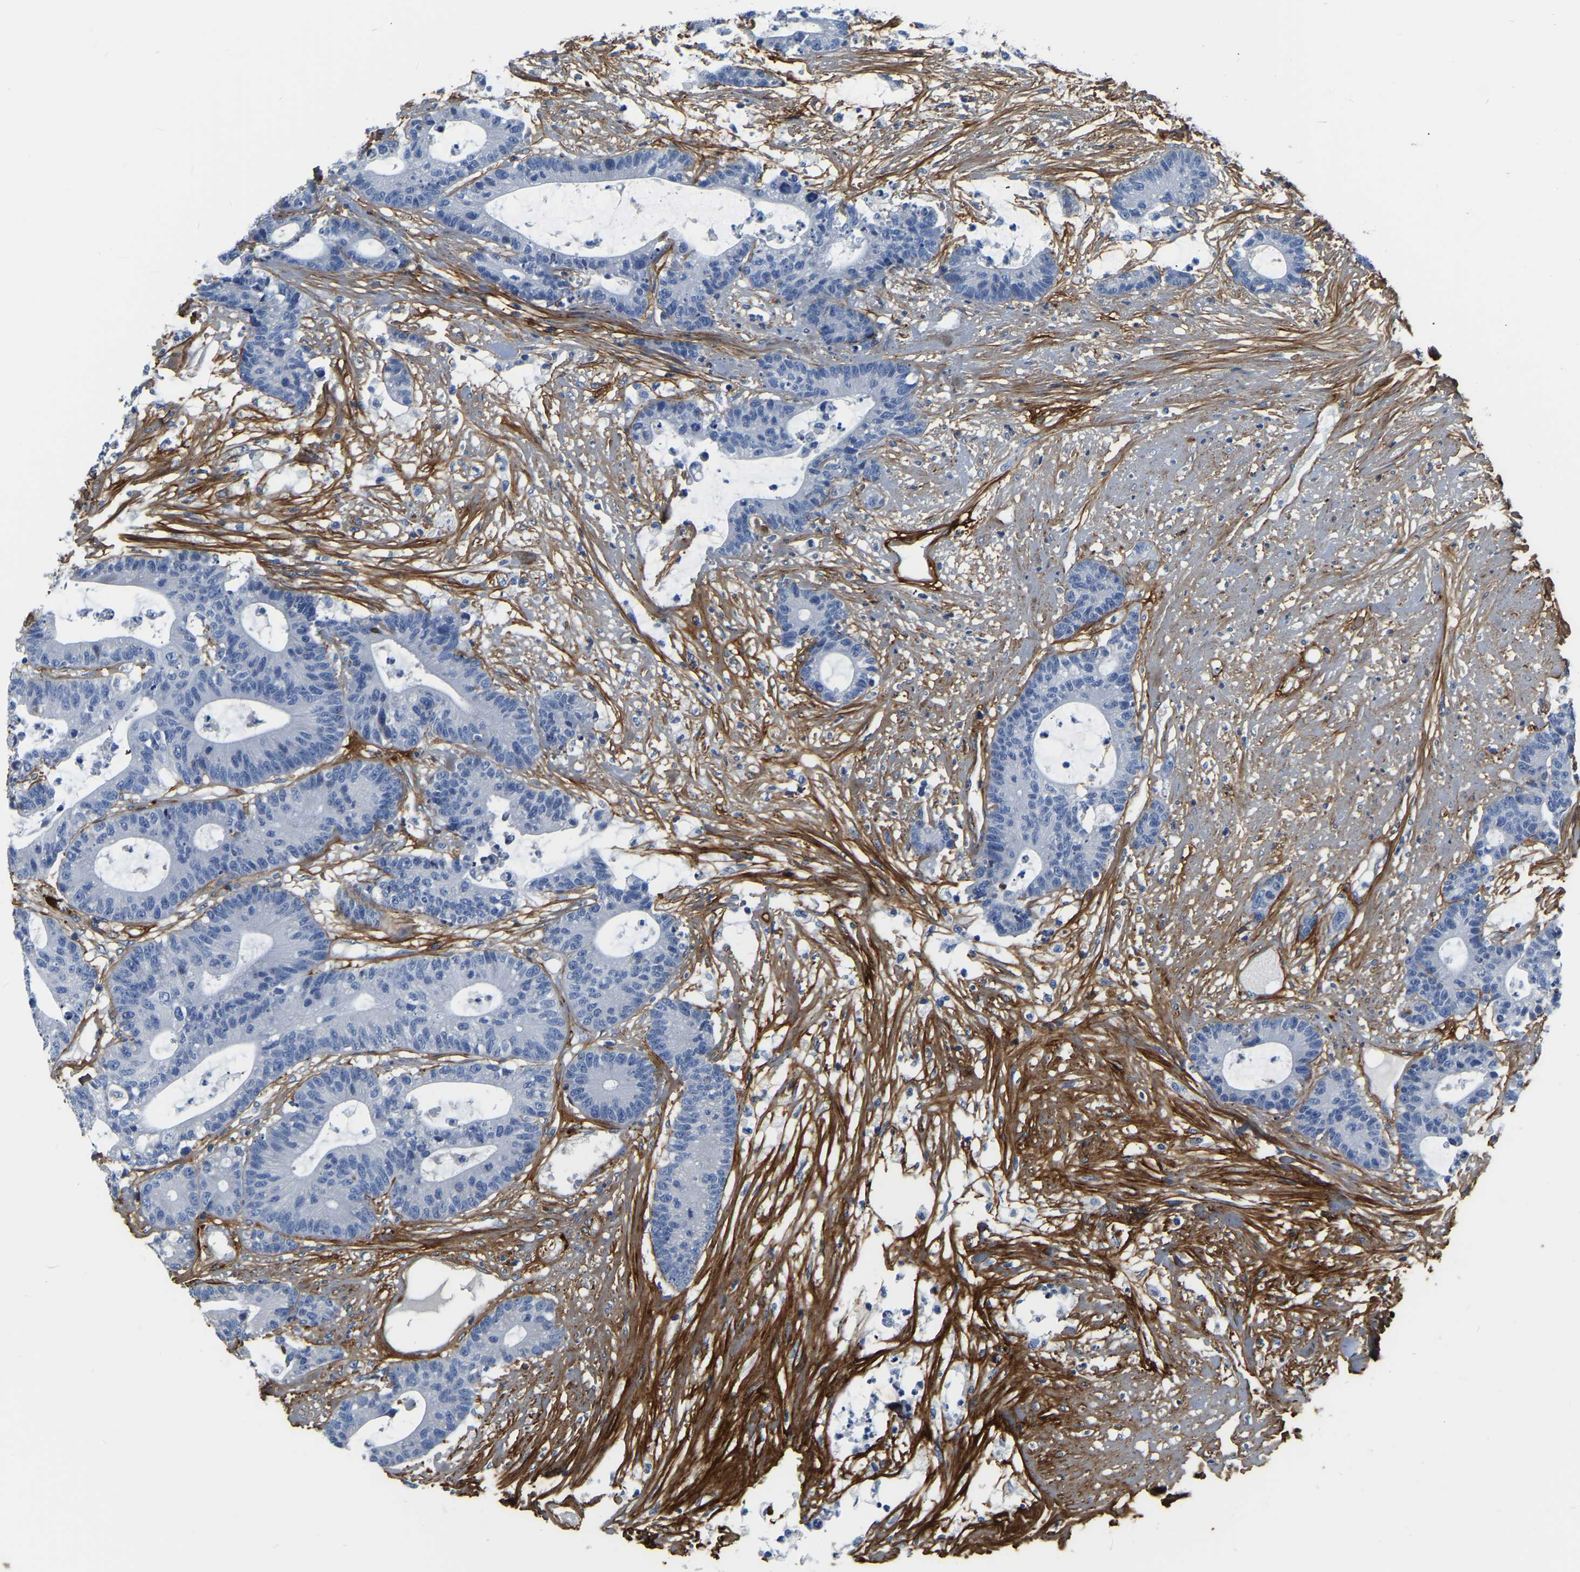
{"staining": {"intensity": "negative", "quantity": "none", "location": "none"}, "tissue": "colorectal cancer", "cell_type": "Tumor cells", "image_type": "cancer", "snomed": [{"axis": "morphology", "description": "Adenocarcinoma, NOS"}, {"axis": "topography", "description": "Colon"}], "caption": "Colorectal cancer (adenocarcinoma) was stained to show a protein in brown. There is no significant staining in tumor cells.", "gene": "COL6A1", "patient": {"sex": "female", "age": 84}}